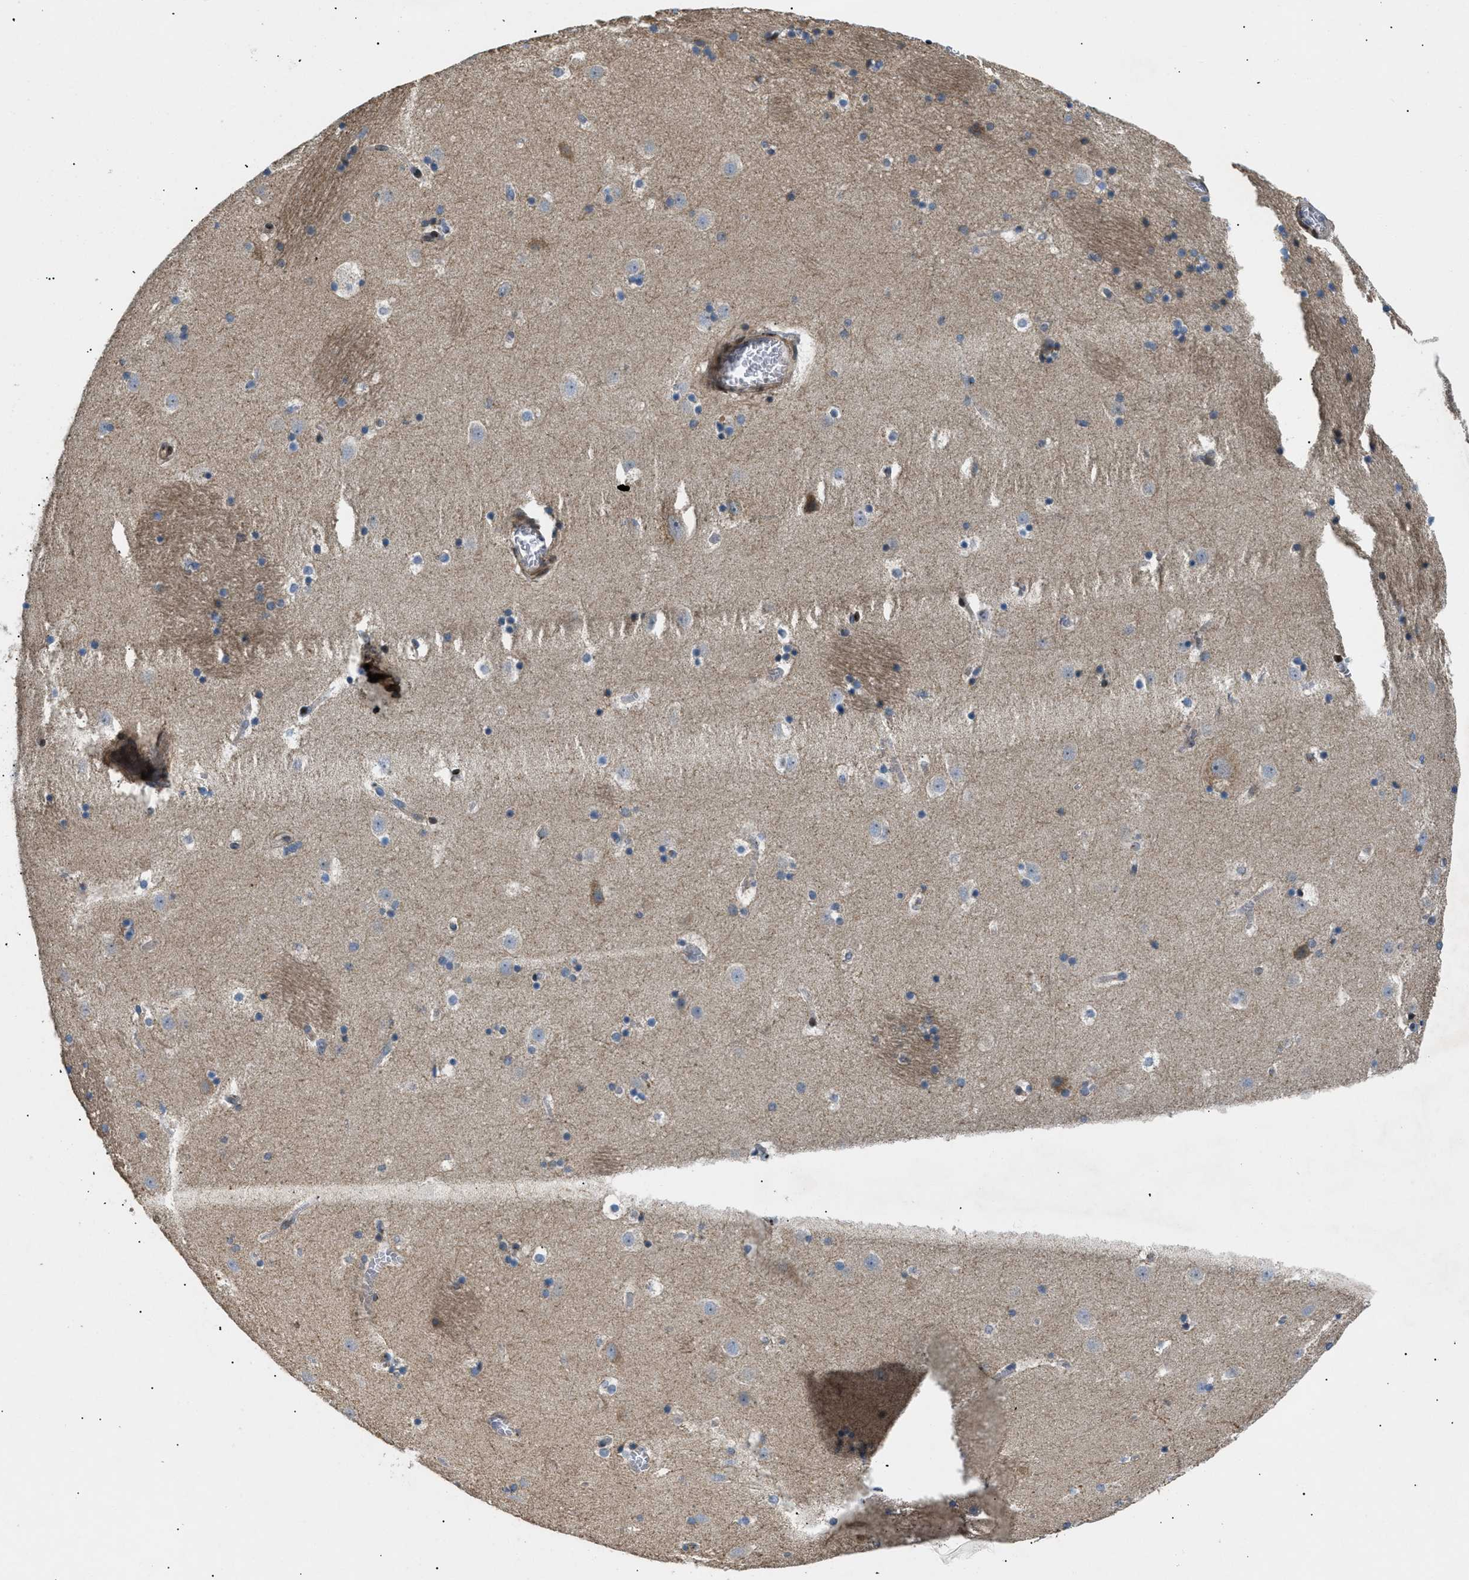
{"staining": {"intensity": "weak", "quantity": "<25%", "location": "cytoplasmic/membranous"}, "tissue": "caudate", "cell_type": "Glial cells", "image_type": "normal", "snomed": [{"axis": "morphology", "description": "Normal tissue, NOS"}, {"axis": "topography", "description": "Lateral ventricle wall"}], "caption": "This is an immunohistochemistry (IHC) image of normal caudate. There is no positivity in glial cells.", "gene": "LYSMD3", "patient": {"sex": "male", "age": 45}}